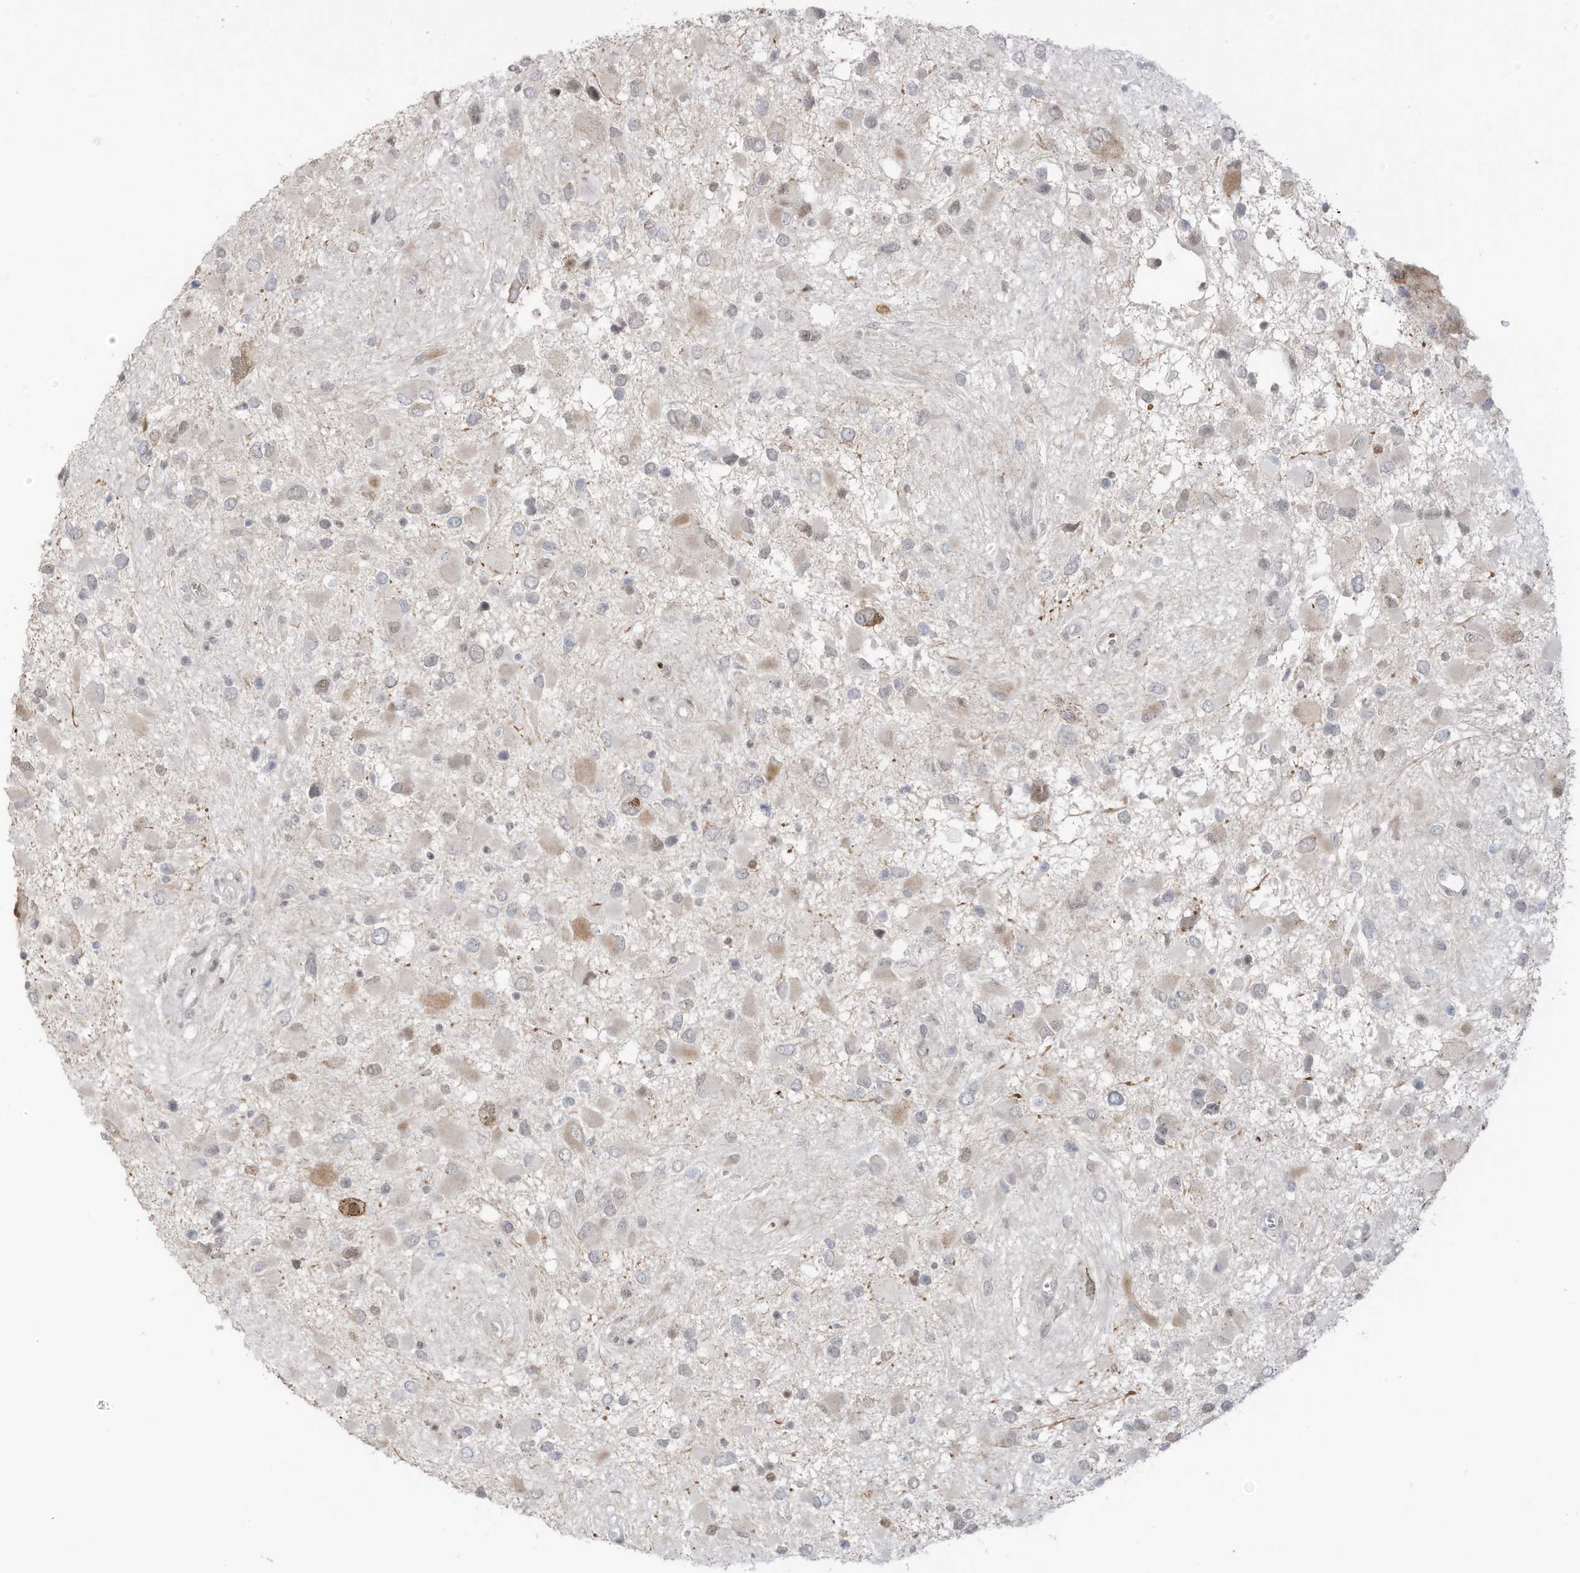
{"staining": {"intensity": "negative", "quantity": "none", "location": "none"}, "tissue": "glioma", "cell_type": "Tumor cells", "image_type": "cancer", "snomed": [{"axis": "morphology", "description": "Glioma, malignant, High grade"}, {"axis": "topography", "description": "Brain"}], "caption": "DAB (3,3'-diaminobenzidine) immunohistochemical staining of human malignant glioma (high-grade) shows no significant positivity in tumor cells.", "gene": "ZCWPW2", "patient": {"sex": "male", "age": 53}}